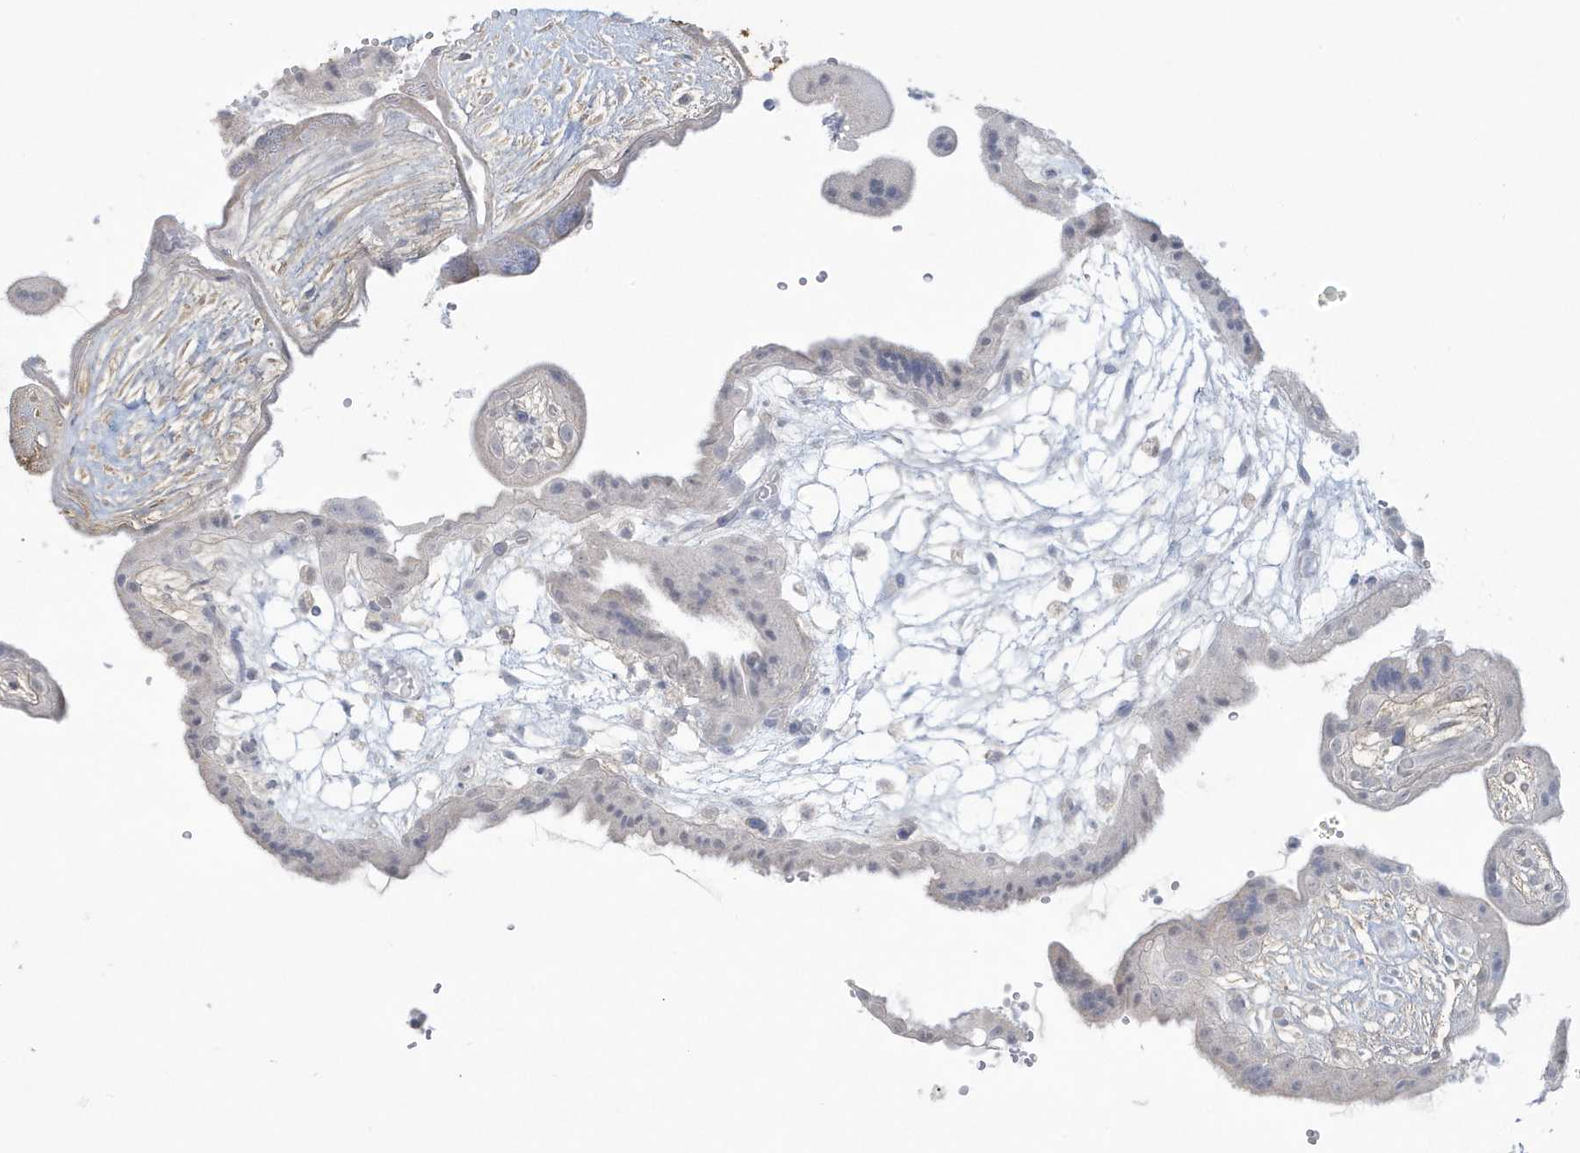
{"staining": {"intensity": "moderate", "quantity": "<25%", "location": "nuclear"}, "tissue": "placenta", "cell_type": "Decidual cells", "image_type": "normal", "snomed": [{"axis": "morphology", "description": "Normal tissue, NOS"}, {"axis": "topography", "description": "Placenta"}], "caption": "A brown stain labels moderate nuclear positivity of a protein in decidual cells of benign placenta.", "gene": "HERC6", "patient": {"sex": "female", "age": 18}}